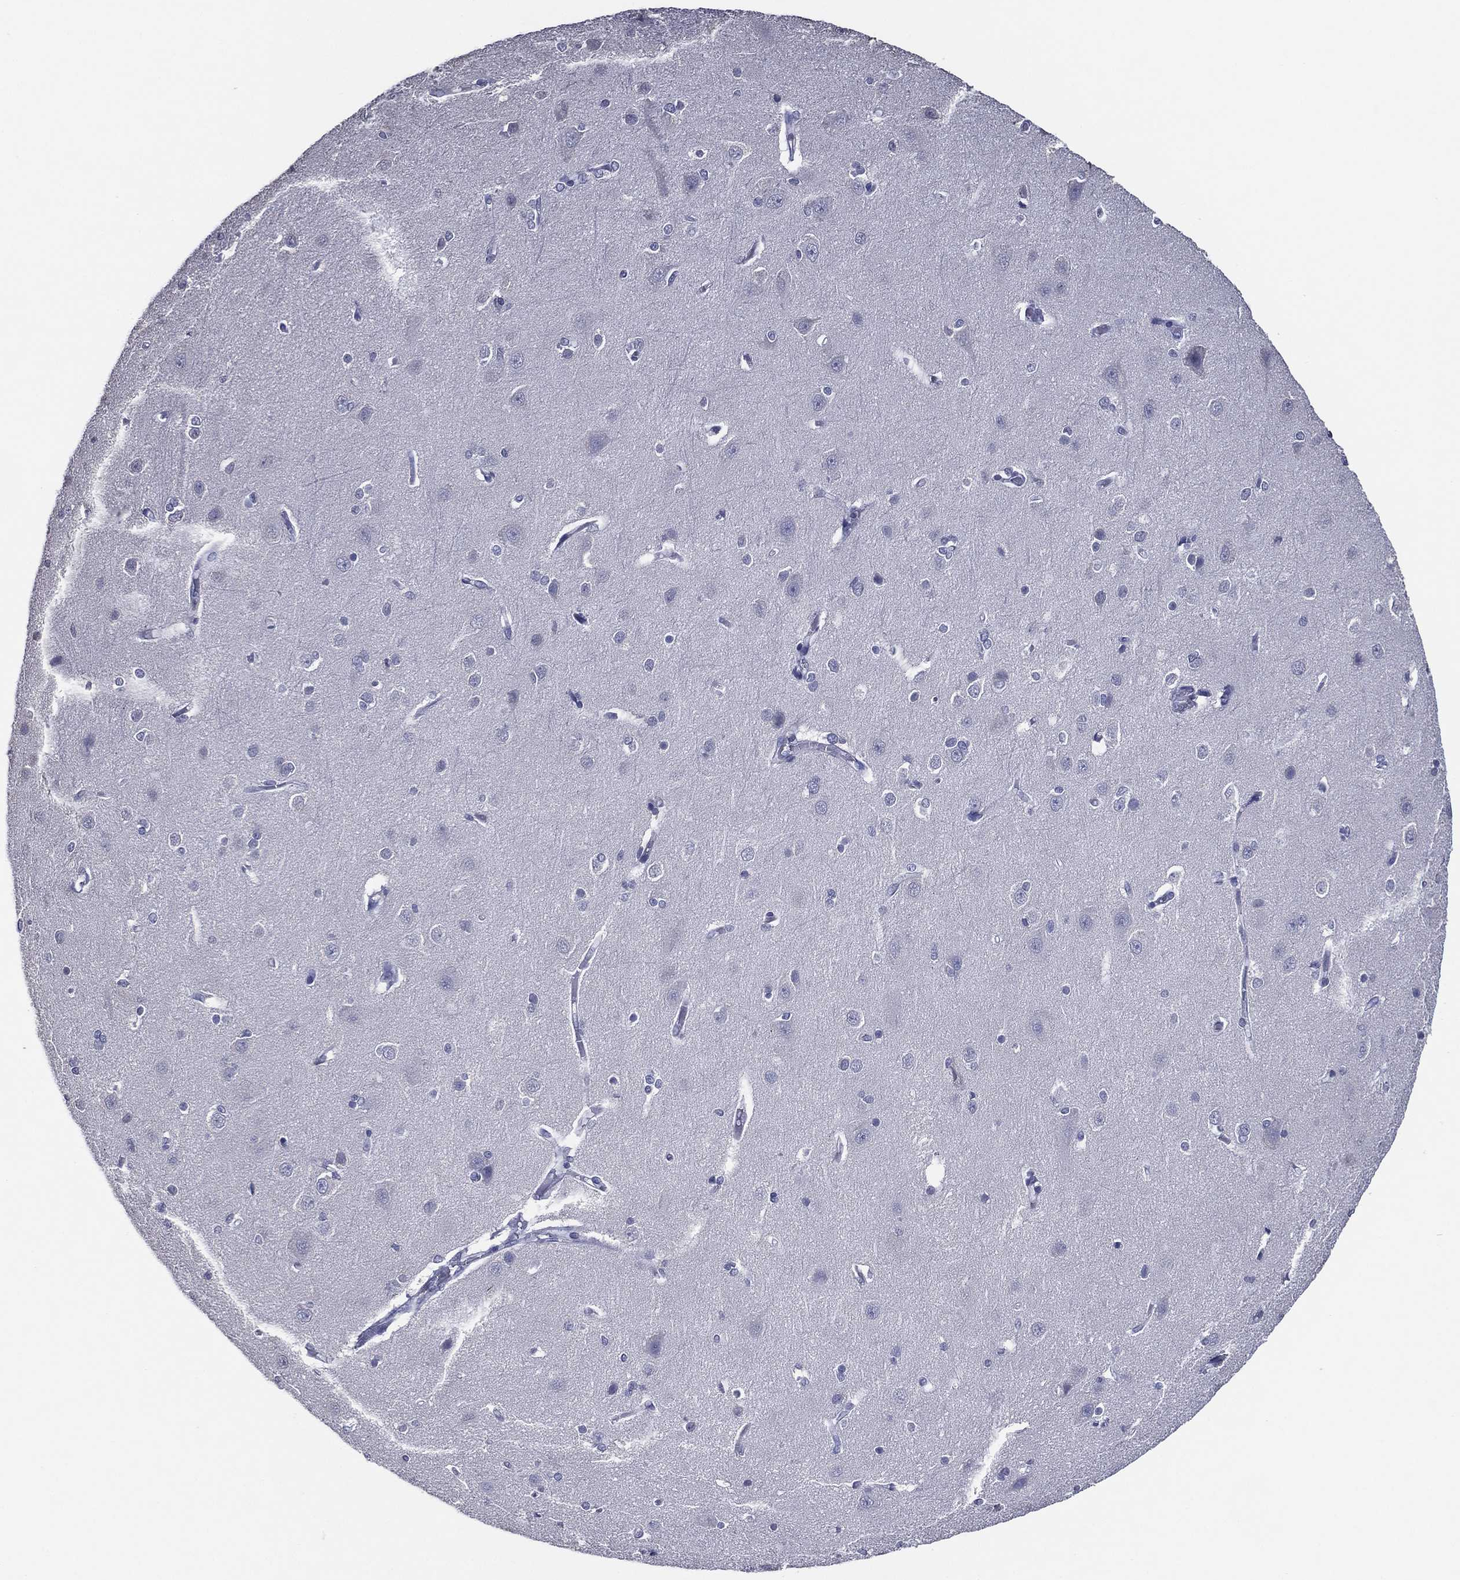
{"staining": {"intensity": "negative", "quantity": "none", "location": "none"}, "tissue": "cerebral cortex", "cell_type": "Endothelial cells", "image_type": "normal", "snomed": [{"axis": "morphology", "description": "Normal tissue, NOS"}, {"axis": "topography", "description": "Cerebral cortex"}], "caption": "Image shows no significant protein positivity in endothelial cells of benign cerebral cortex.", "gene": "TFAP2A", "patient": {"sex": "male", "age": 37}}